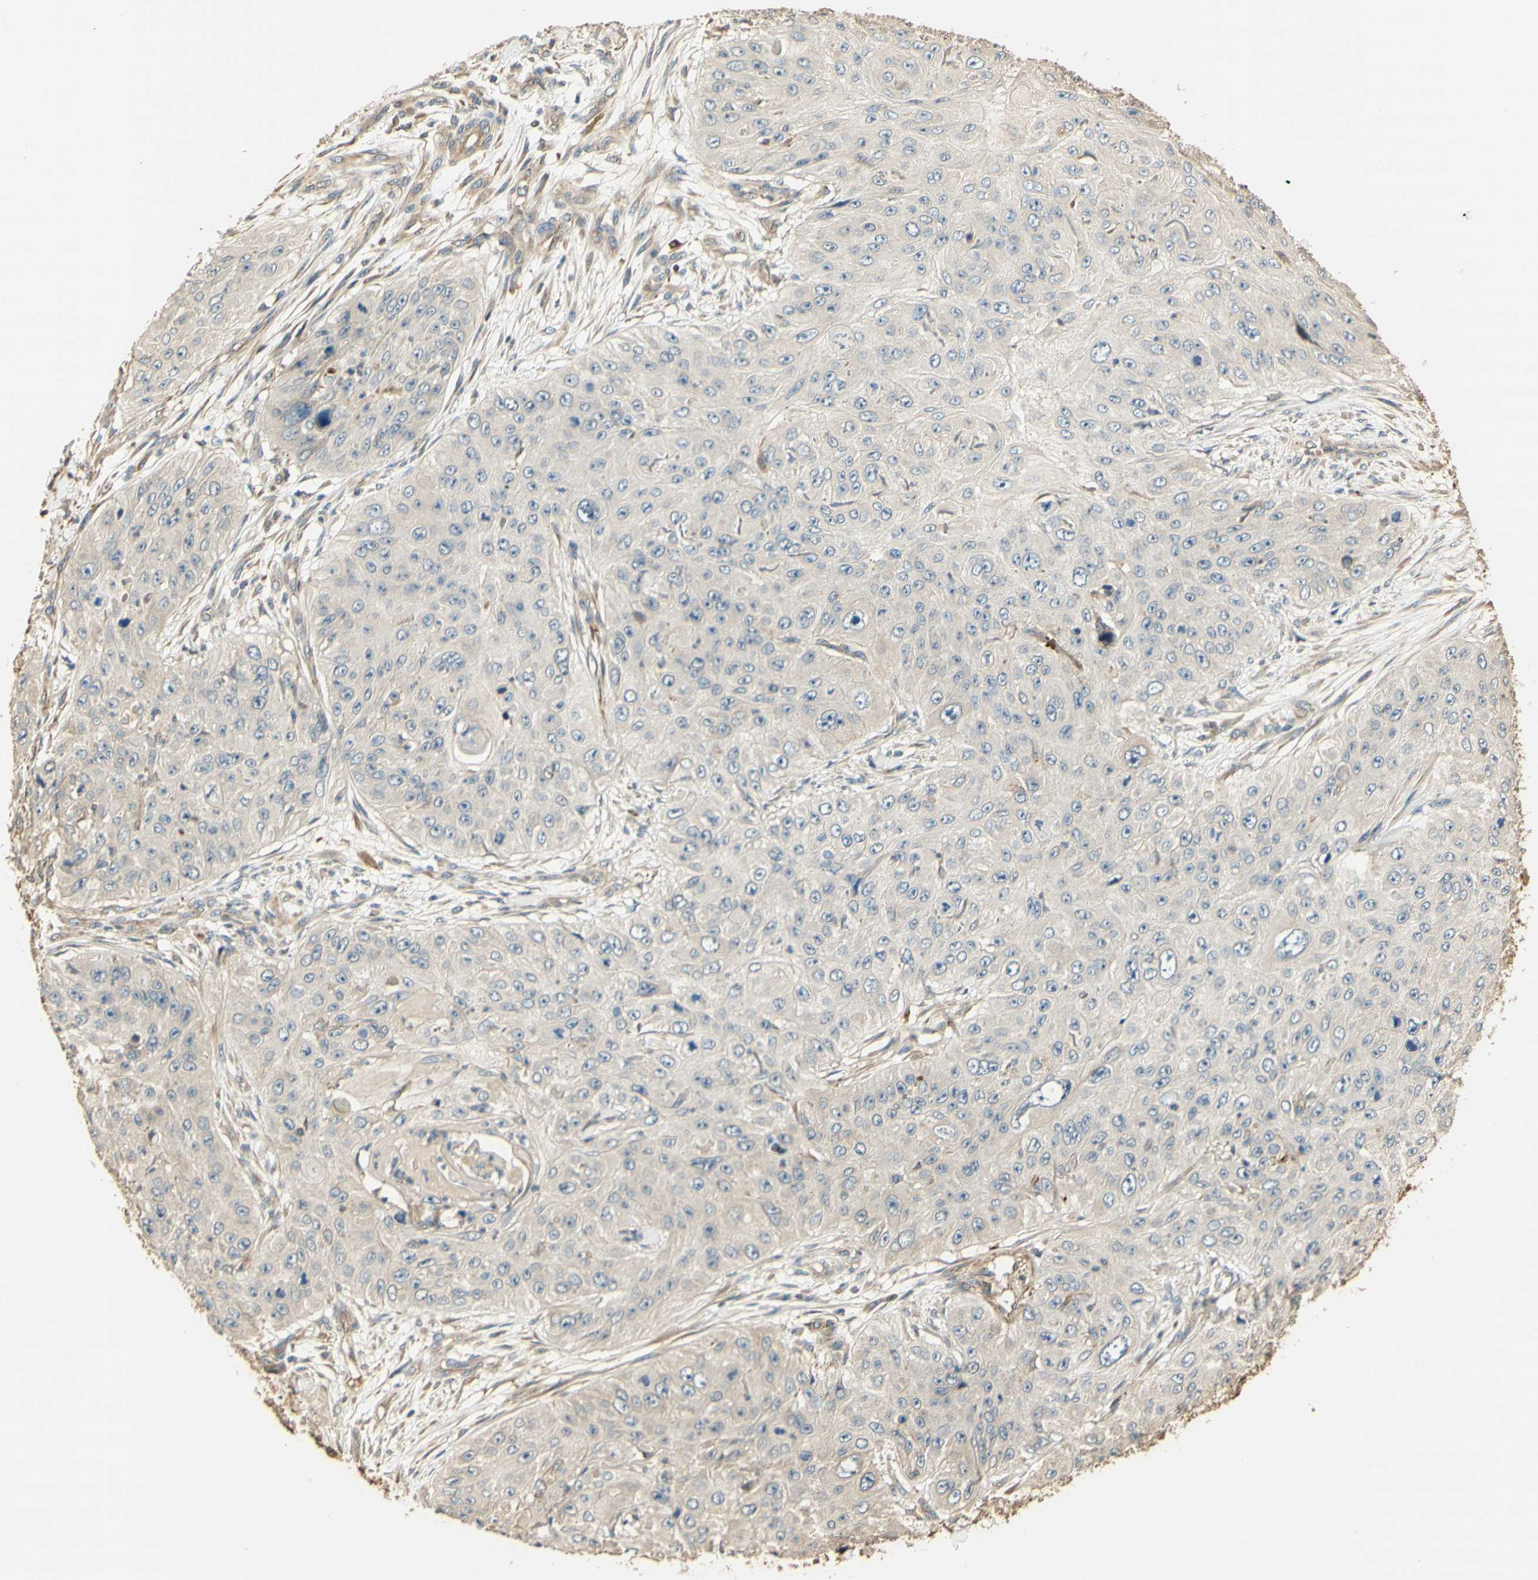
{"staining": {"intensity": "weak", "quantity": ">75%", "location": "cytoplasmic/membranous"}, "tissue": "skin cancer", "cell_type": "Tumor cells", "image_type": "cancer", "snomed": [{"axis": "morphology", "description": "Squamous cell carcinoma, NOS"}, {"axis": "topography", "description": "Skin"}], "caption": "Tumor cells reveal weak cytoplasmic/membranous positivity in about >75% of cells in squamous cell carcinoma (skin).", "gene": "AGER", "patient": {"sex": "female", "age": 80}}